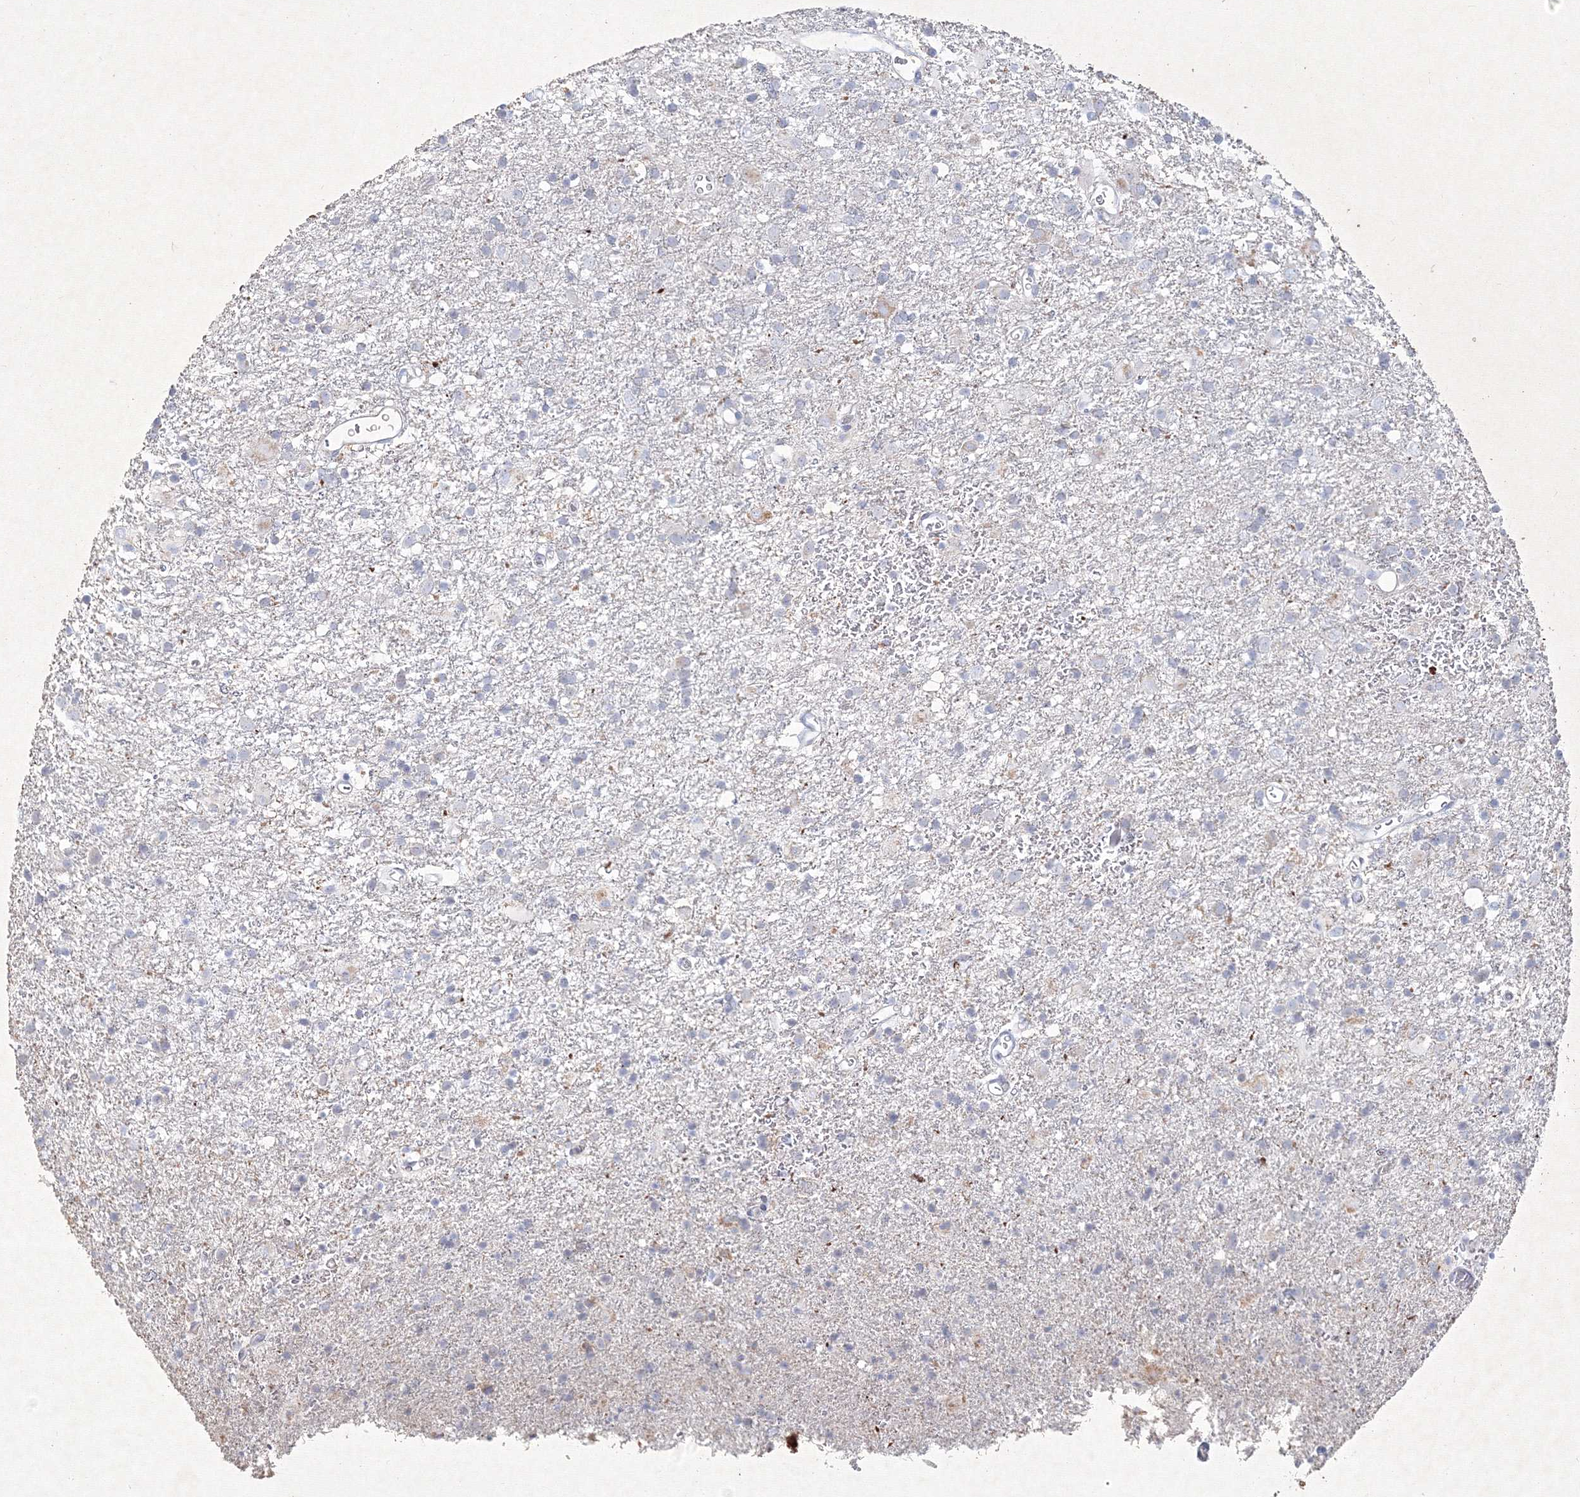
{"staining": {"intensity": "negative", "quantity": "none", "location": "none"}, "tissue": "glioma", "cell_type": "Tumor cells", "image_type": "cancer", "snomed": [{"axis": "morphology", "description": "Glioma, malignant, Low grade"}, {"axis": "topography", "description": "Brain"}], "caption": "Human malignant low-grade glioma stained for a protein using IHC exhibits no expression in tumor cells.", "gene": "CXXC4", "patient": {"sex": "male", "age": 65}}